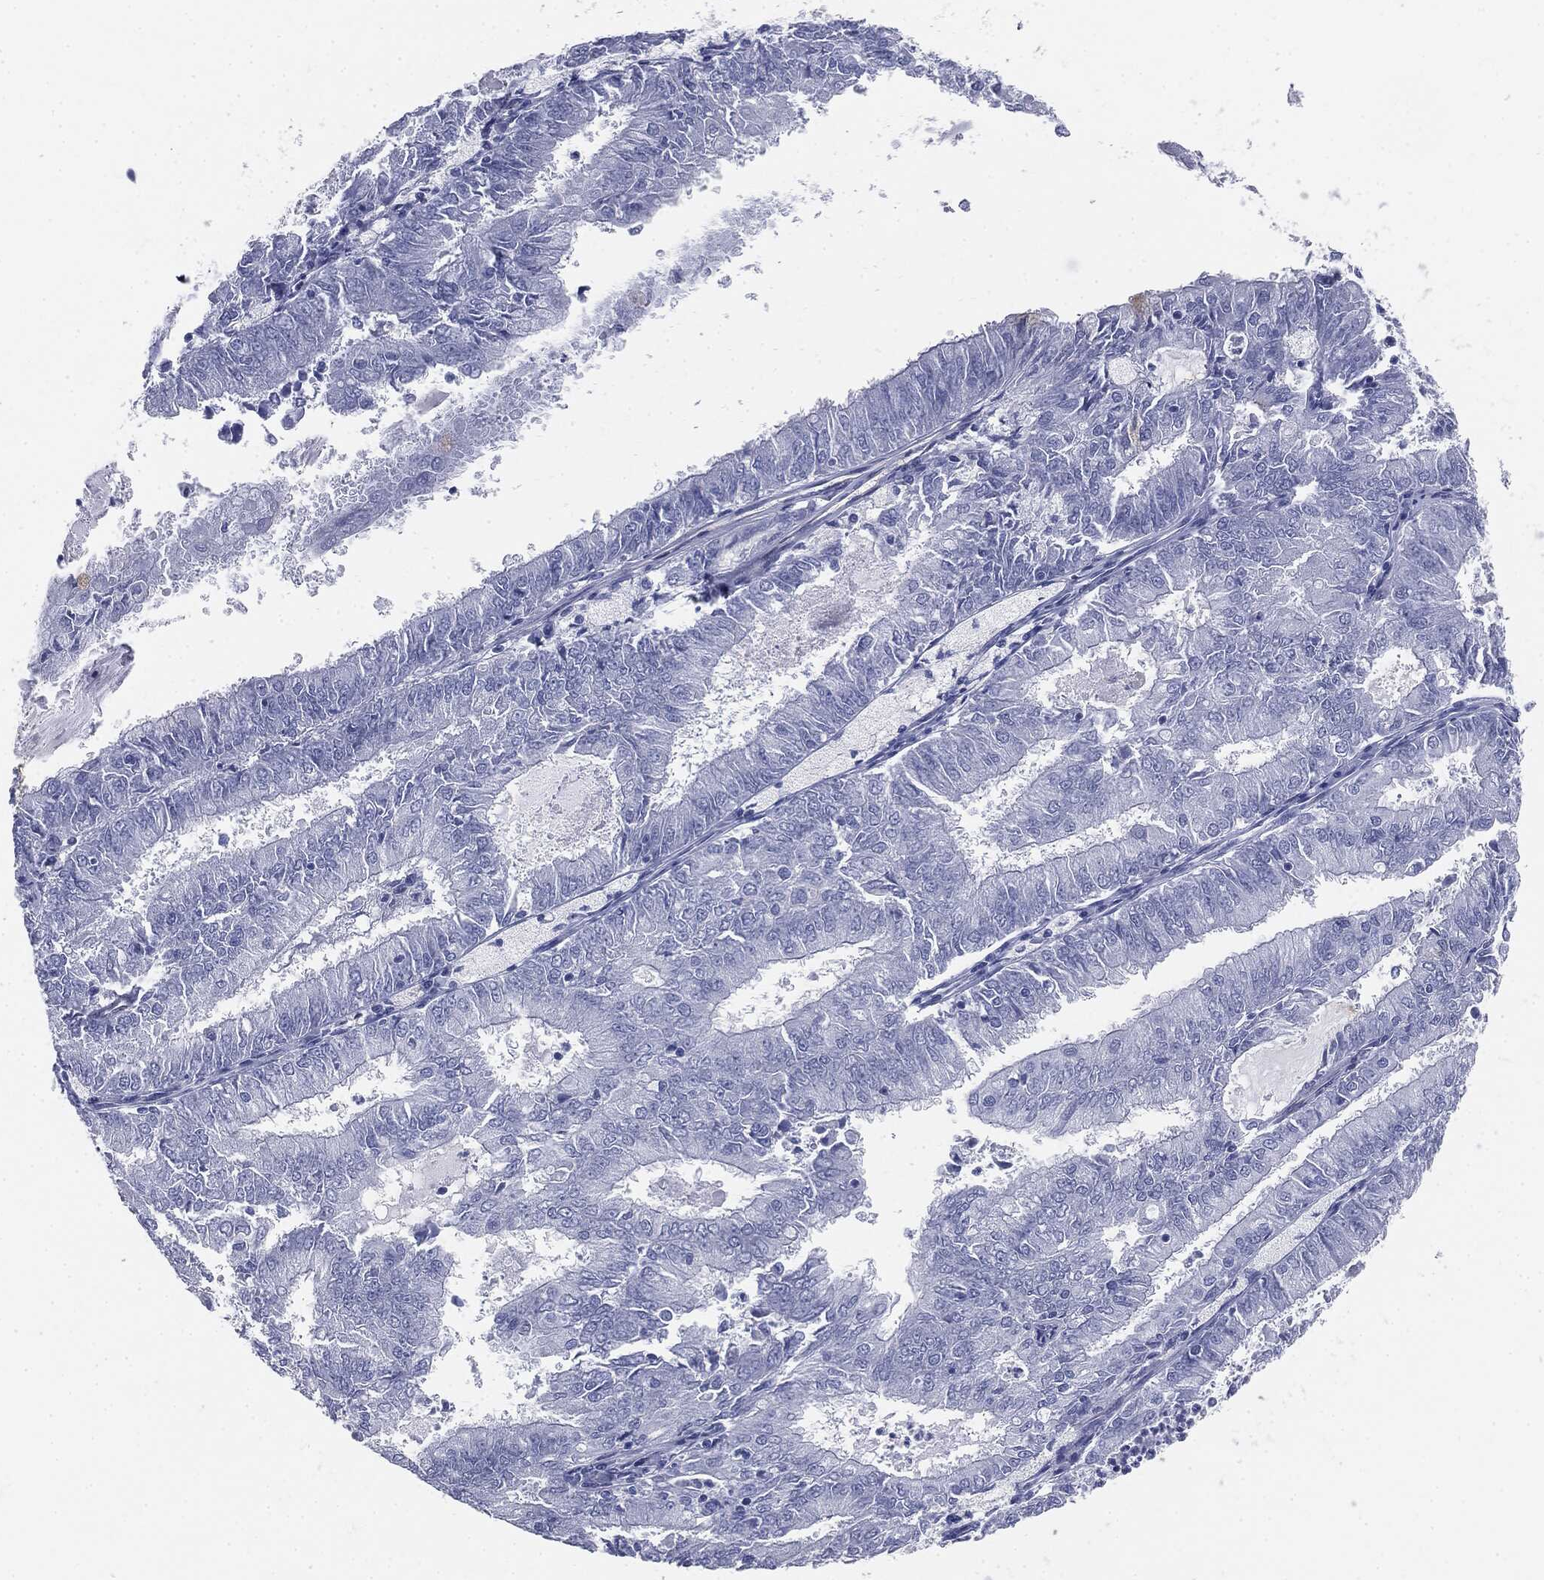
{"staining": {"intensity": "negative", "quantity": "none", "location": "none"}, "tissue": "endometrial cancer", "cell_type": "Tumor cells", "image_type": "cancer", "snomed": [{"axis": "morphology", "description": "Adenocarcinoma, NOS"}, {"axis": "topography", "description": "Endometrium"}], "caption": "The immunohistochemistry photomicrograph has no significant staining in tumor cells of endometrial cancer (adenocarcinoma) tissue.", "gene": "MUC5AC", "patient": {"sex": "female", "age": 57}}